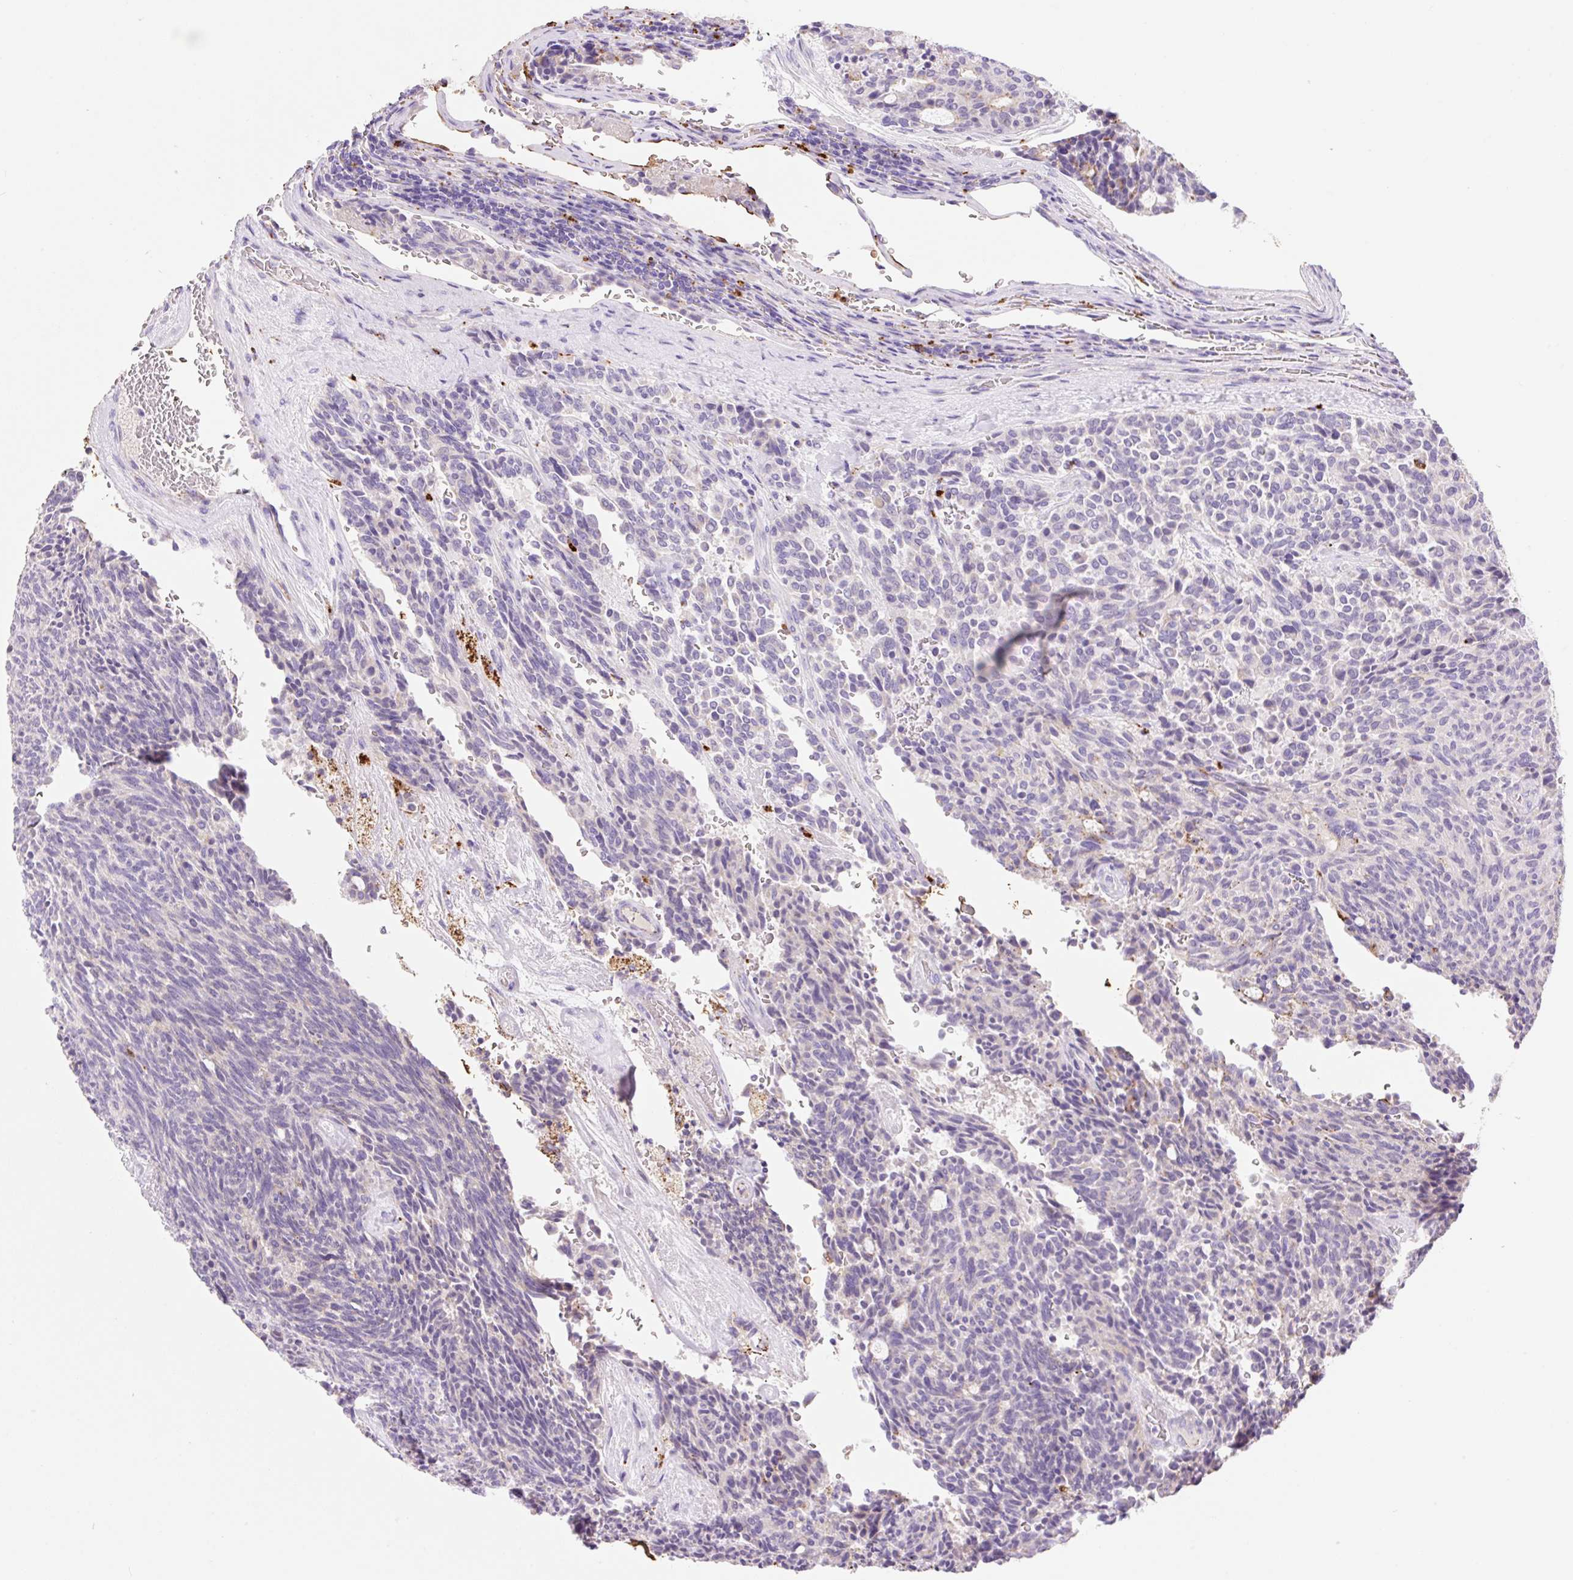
{"staining": {"intensity": "negative", "quantity": "none", "location": "none"}, "tissue": "carcinoid", "cell_type": "Tumor cells", "image_type": "cancer", "snomed": [{"axis": "morphology", "description": "Carcinoid, malignant, NOS"}, {"axis": "topography", "description": "Pancreas"}], "caption": "DAB (3,3'-diaminobenzidine) immunohistochemical staining of human carcinoid displays no significant expression in tumor cells.", "gene": "HEXA", "patient": {"sex": "female", "age": 54}}